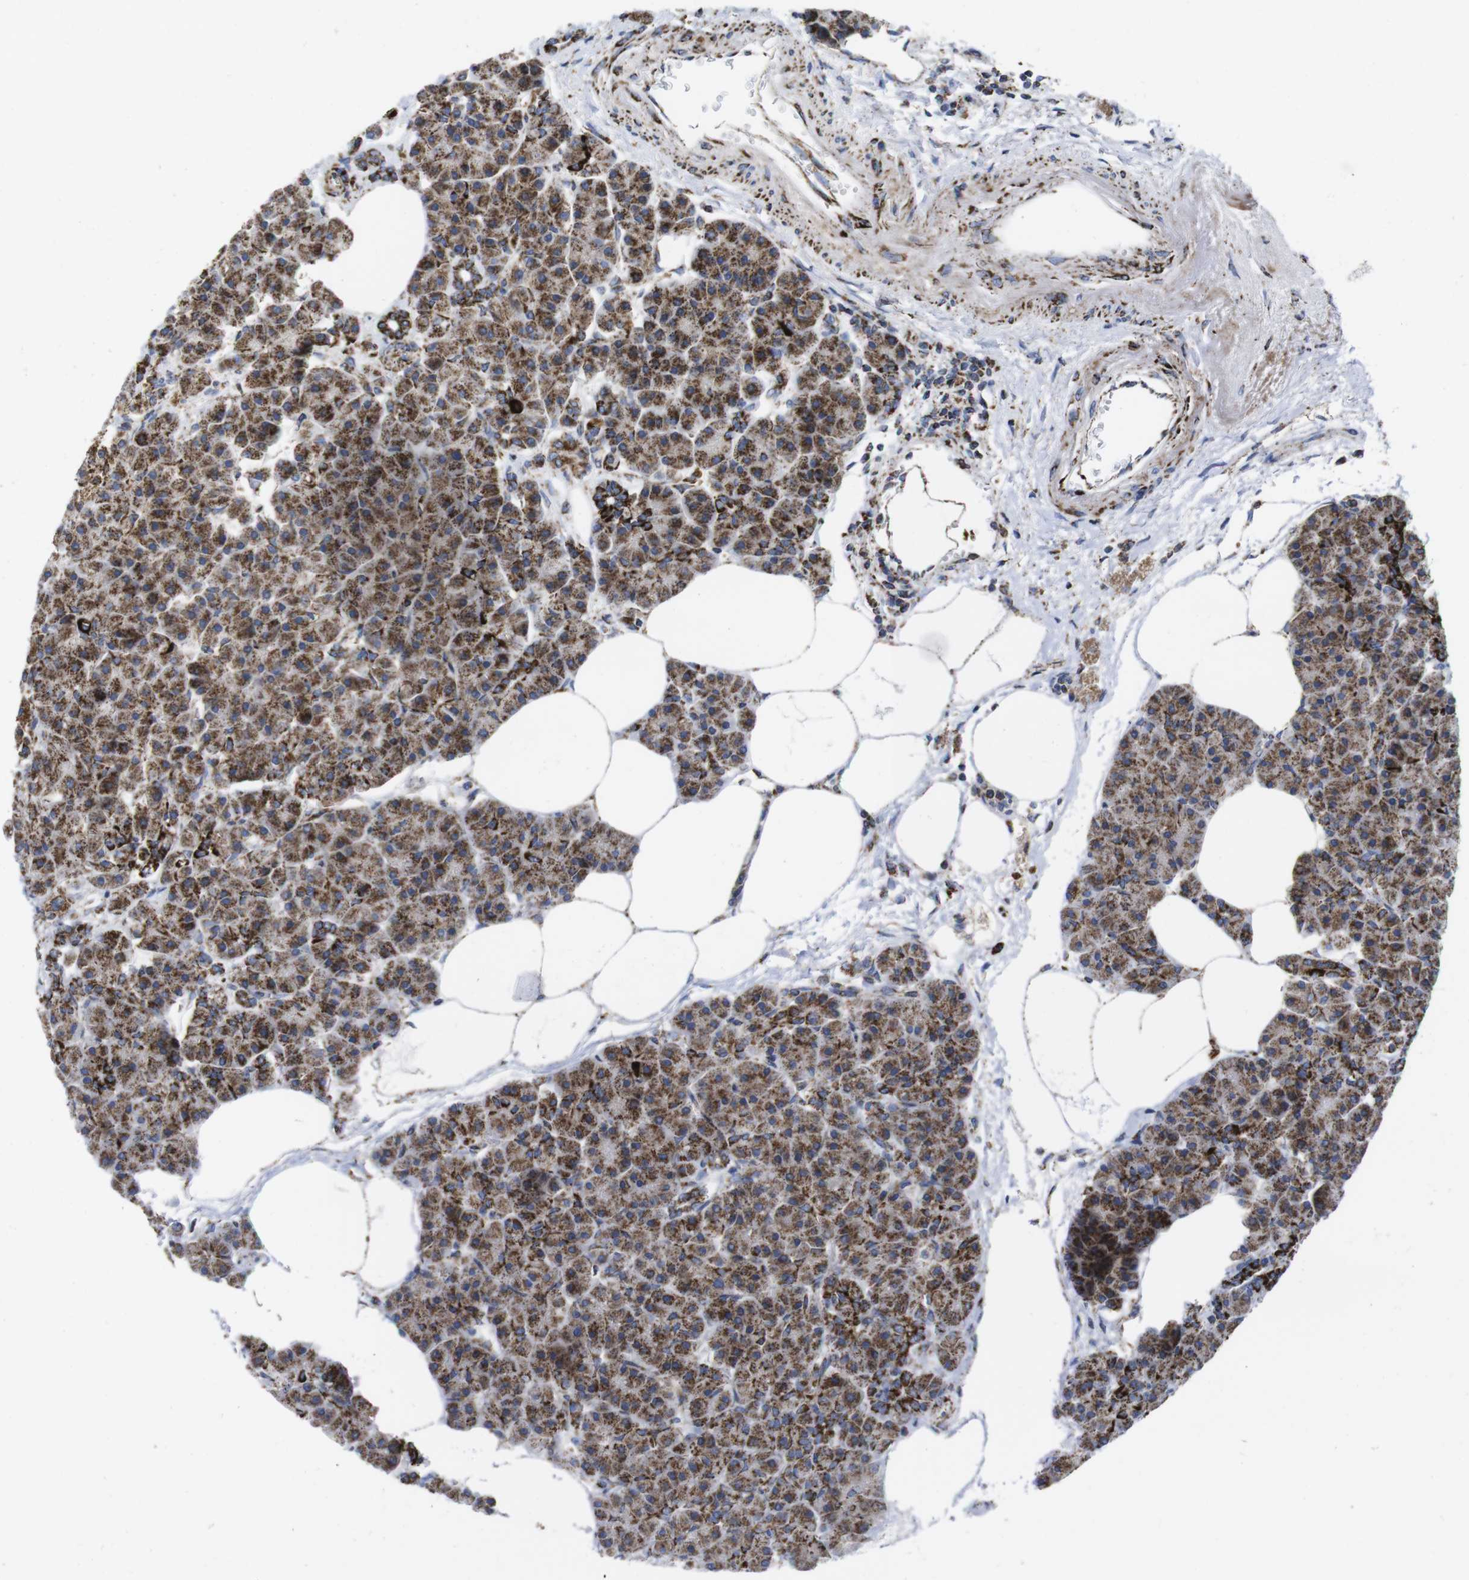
{"staining": {"intensity": "moderate", "quantity": ">75%", "location": "cytoplasmic/membranous"}, "tissue": "pancreas", "cell_type": "Exocrine glandular cells", "image_type": "normal", "snomed": [{"axis": "morphology", "description": "Normal tissue, NOS"}, {"axis": "topography", "description": "Pancreas"}], "caption": "DAB (3,3'-diaminobenzidine) immunohistochemical staining of benign human pancreas exhibits moderate cytoplasmic/membranous protein expression in about >75% of exocrine glandular cells.", "gene": "TMEM192", "patient": {"sex": "female", "age": 70}}